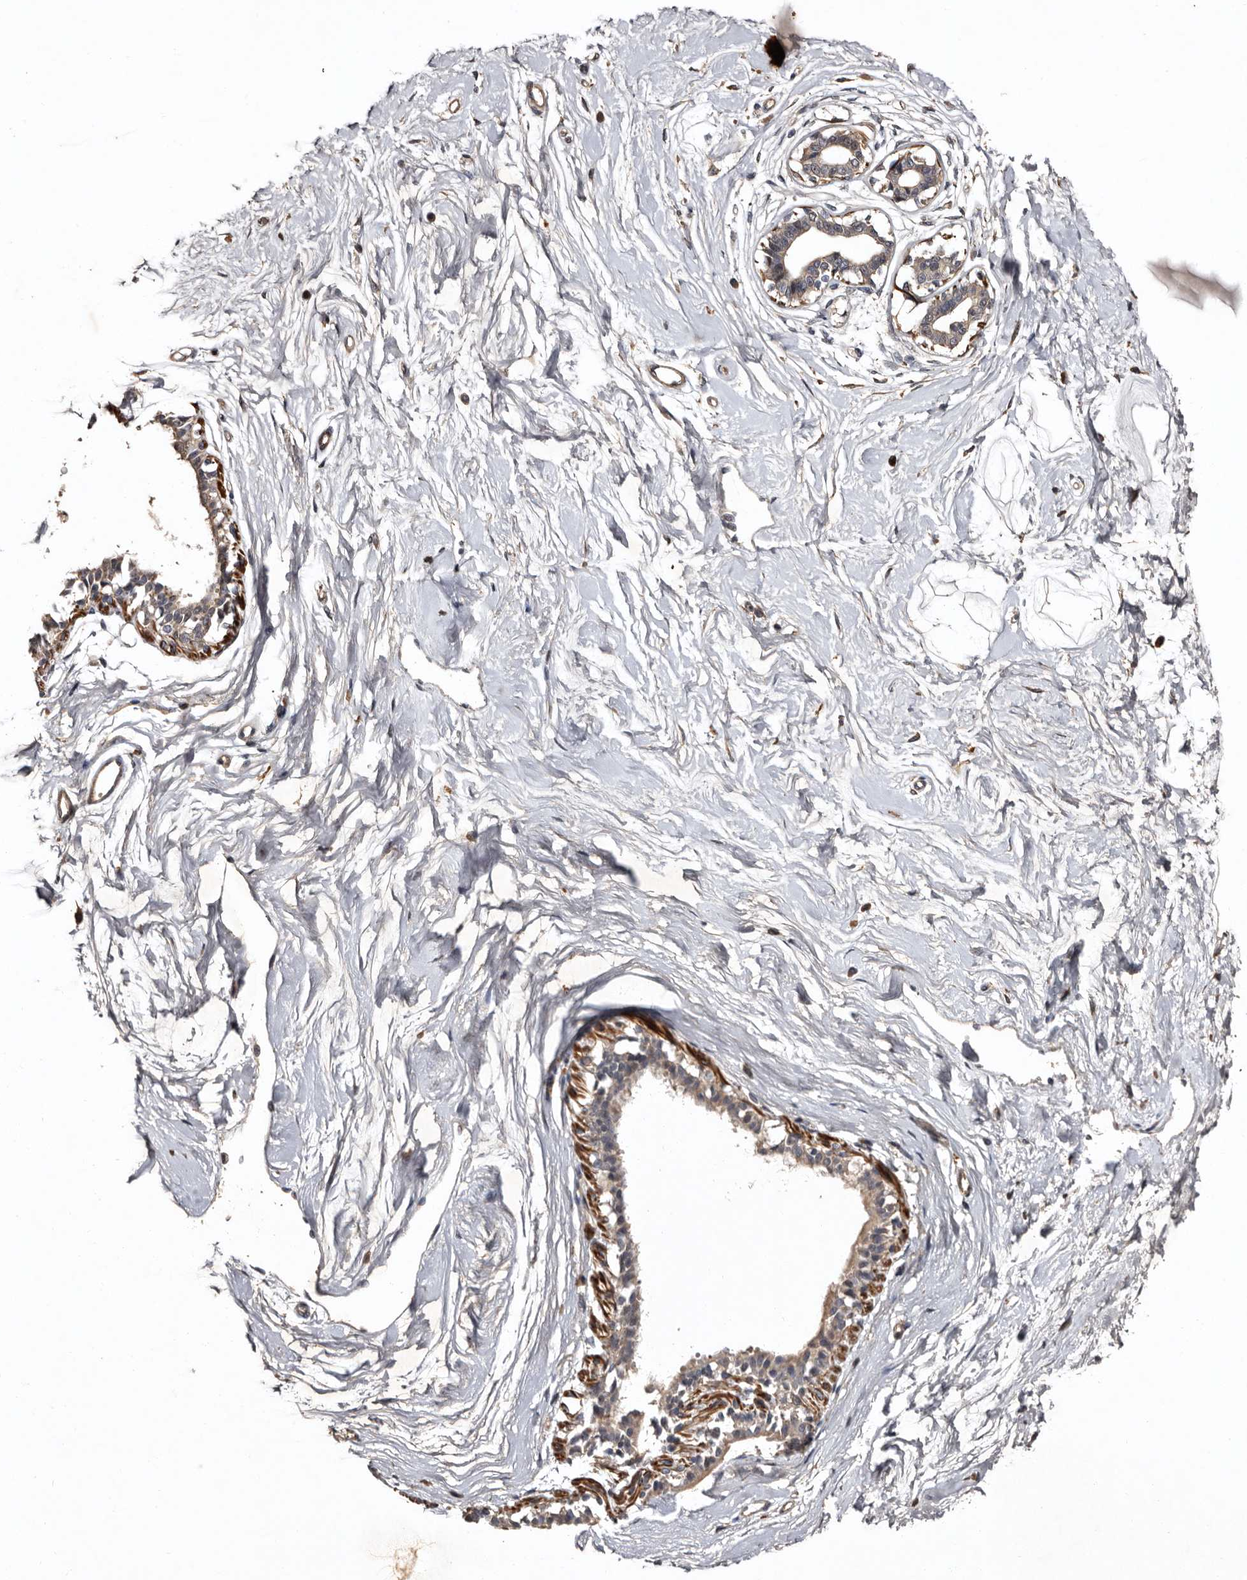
{"staining": {"intensity": "negative", "quantity": "none", "location": "none"}, "tissue": "breast", "cell_type": "Adipocytes", "image_type": "normal", "snomed": [{"axis": "morphology", "description": "Normal tissue, NOS"}, {"axis": "topography", "description": "Breast"}], "caption": "This is an IHC image of unremarkable human breast. There is no staining in adipocytes.", "gene": "PRKD3", "patient": {"sex": "female", "age": 45}}